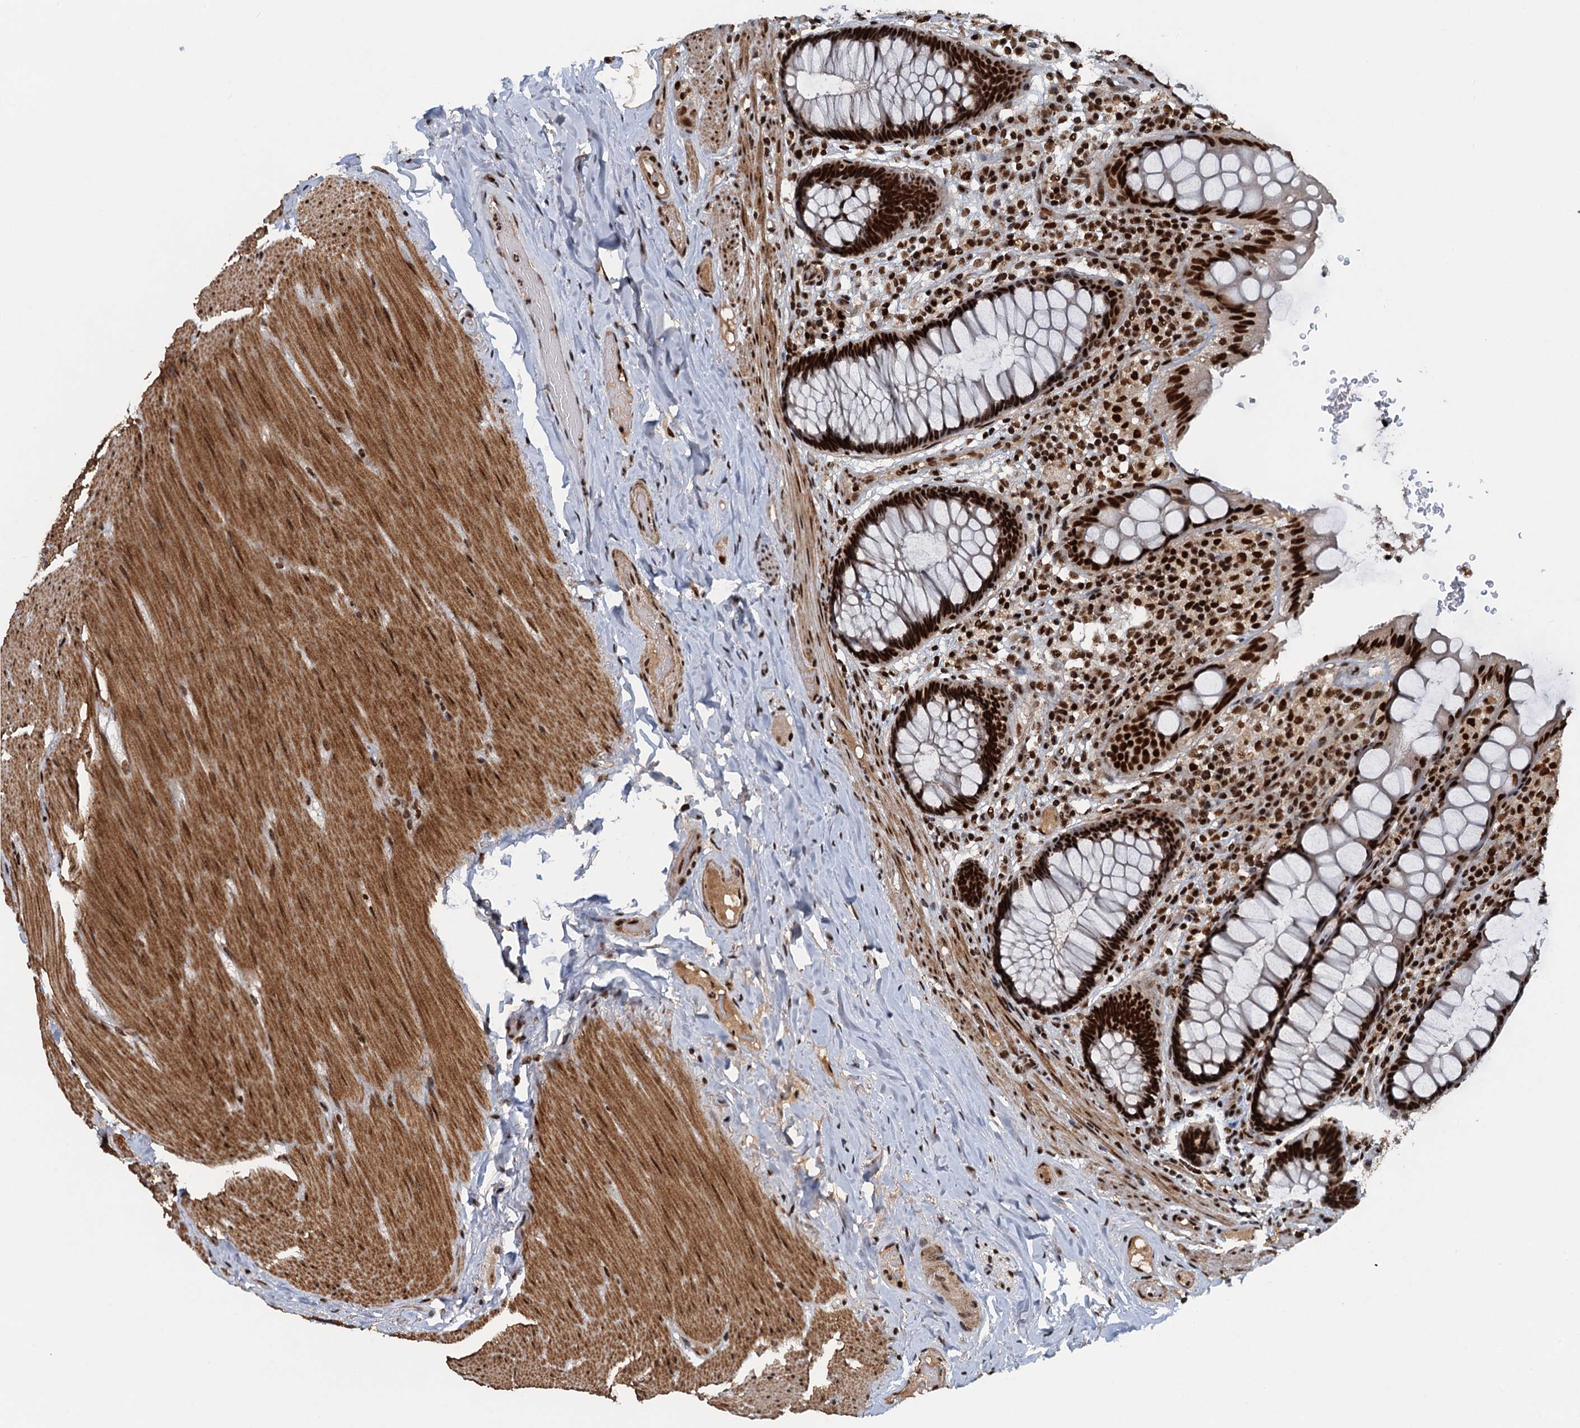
{"staining": {"intensity": "strong", "quantity": ">75%", "location": "nuclear"}, "tissue": "rectum", "cell_type": "Glandular cells", "image_type": "normal", "snomed": [{"axis": "morphology", "description": "Normal tissue, NOS"}, {"axis": "topography", "description": "Rectum"}], "caption": "Normal rectum reveals strong nuclear staining in about >75% of glandular cells, visualized by immunohistochemistry. The protein of interest is shown in brown color, while the nuclei are stained blue.", "gene": "ZC3H18", "patient": {"sex": "male", "age": 83}}